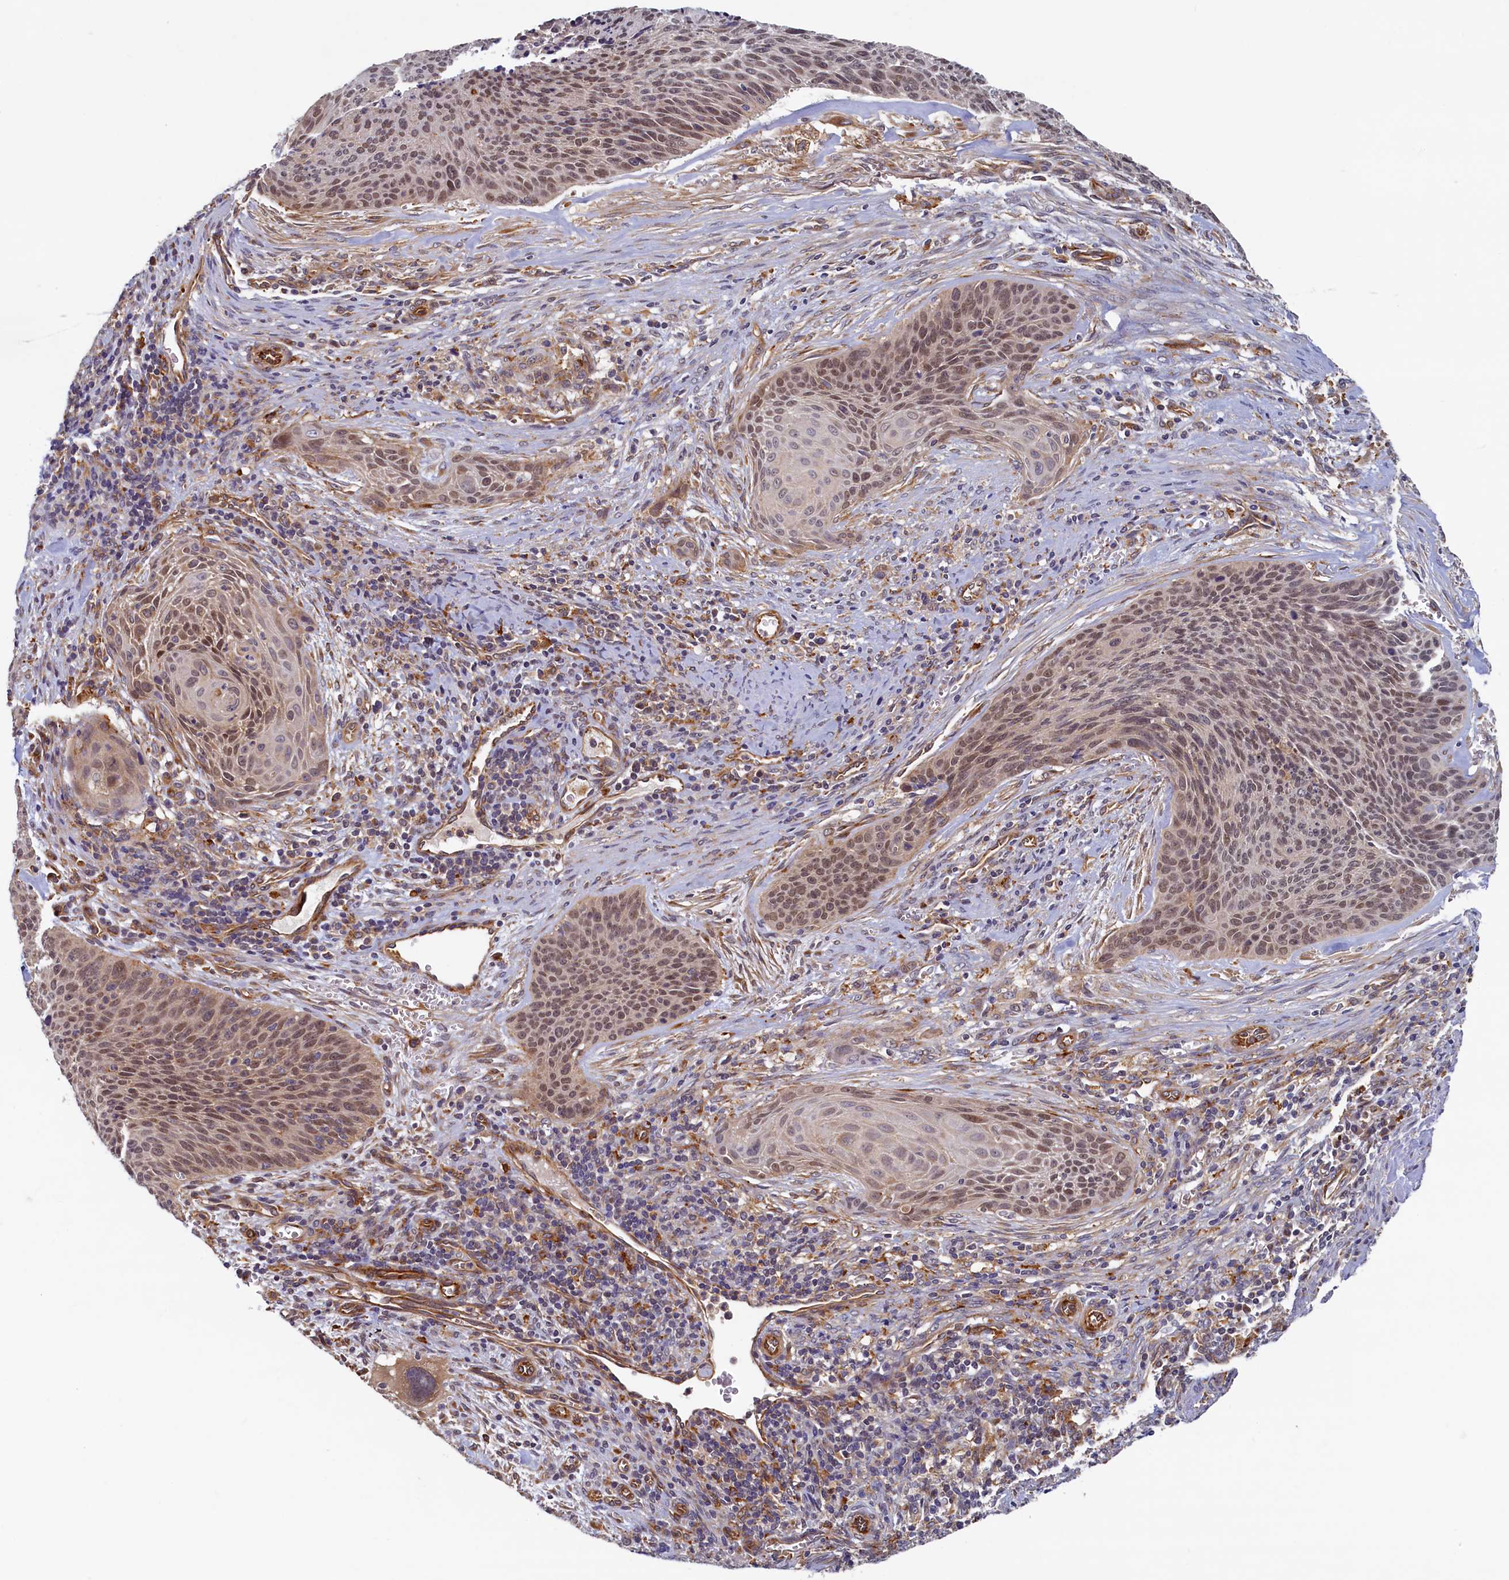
{"staining": {"intensity": "moderate", "quantity": ">75%", "location": "nuclear"}, "tissue": "cervical cancer", "cell_type": "Tumor cells", "image_type": "cancer", "snomed": [{"axis": "morphology", "description": "Squamous cell carcinoma, NOS"}, {"axis": "topography", "description": "Cervix"}], "caption": "The immunohistochemical stain shows moderate nuclear staining in tumor cells of cervical cancer (squamous cell carcinoma) tissue.", "gene": "STX12", "patient": {"sex": "female", "age": 55}}